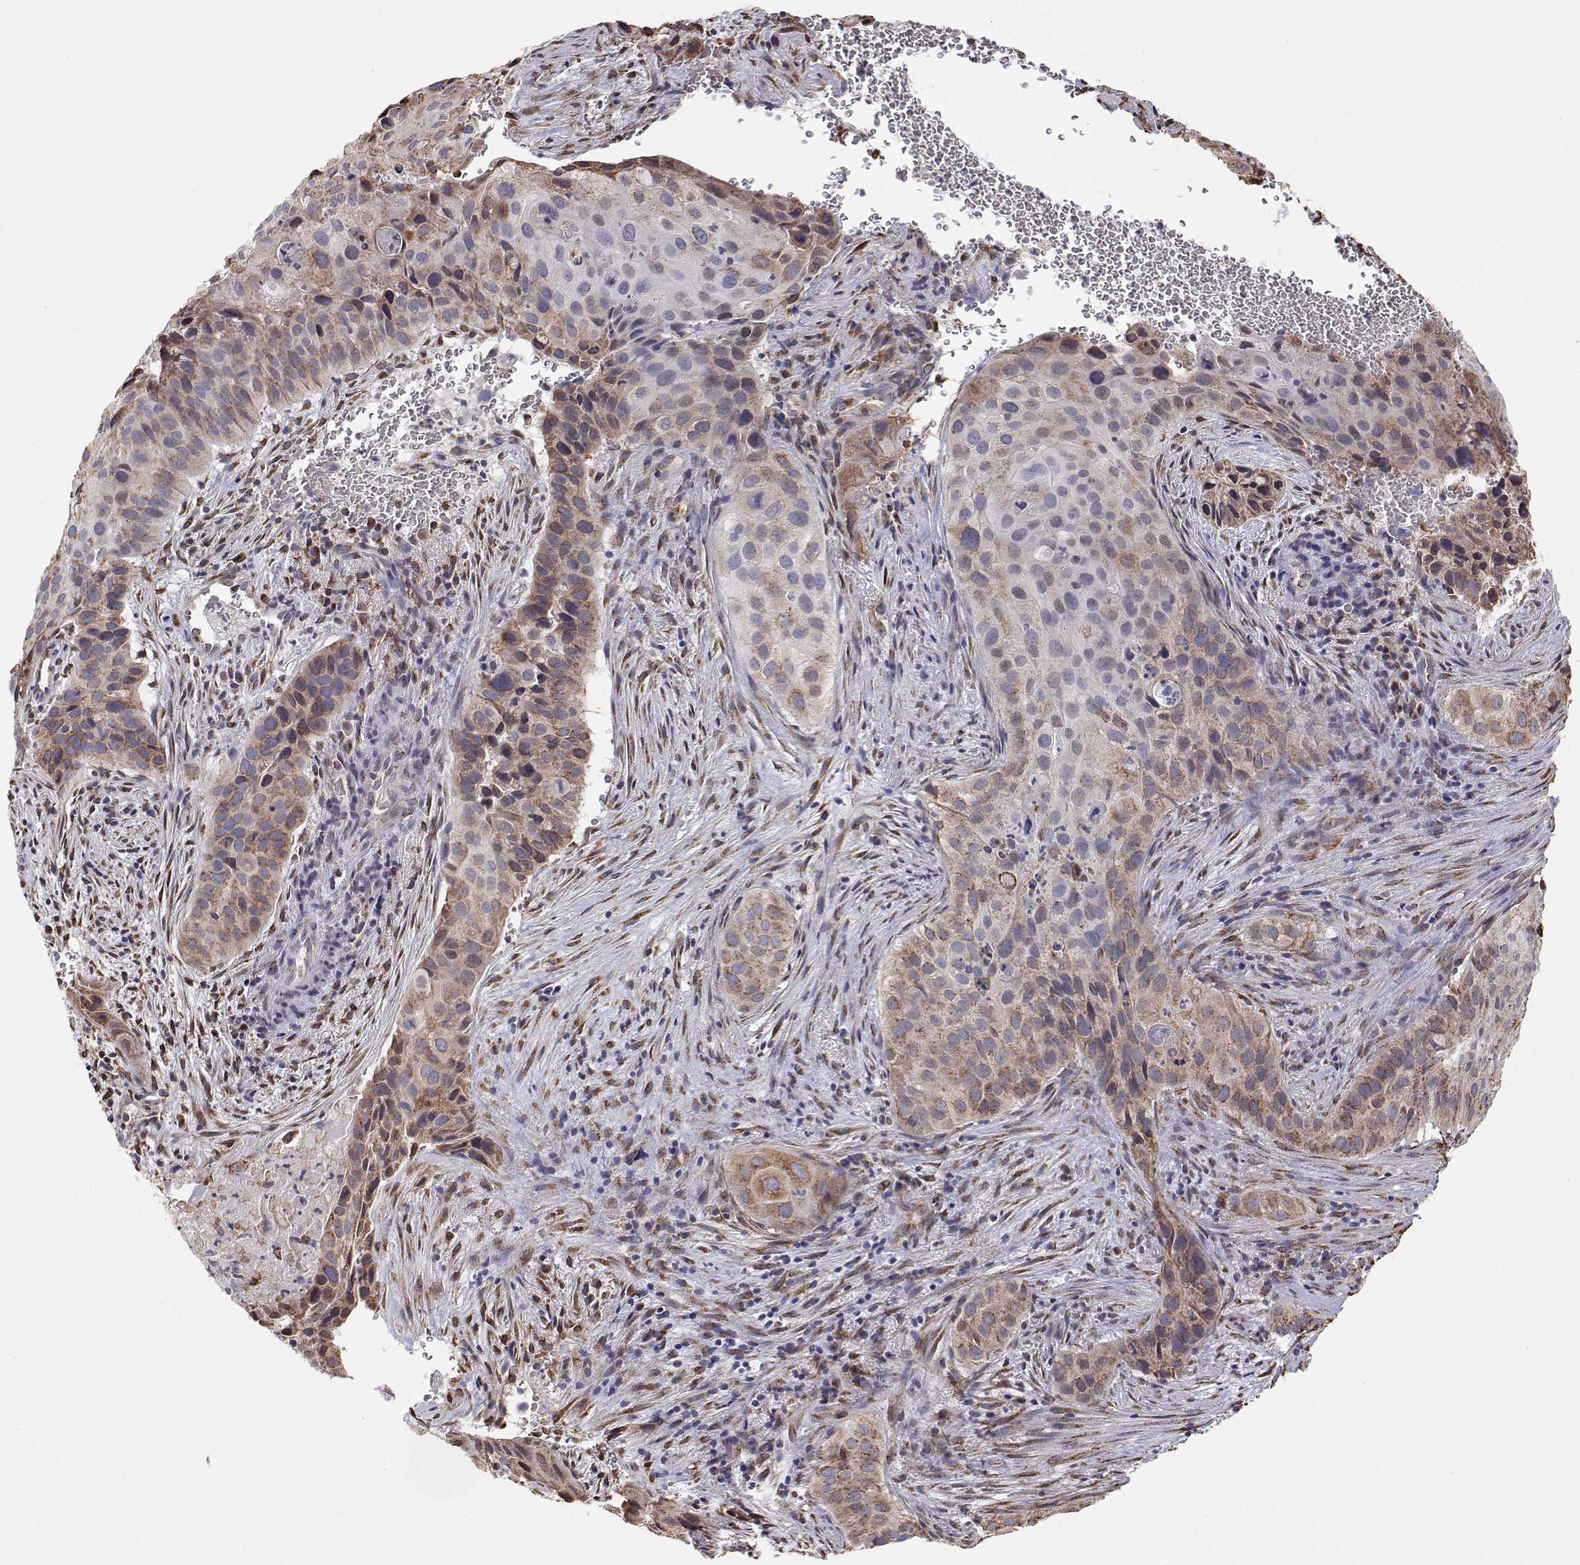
{"staining": {"intensity": "moderate", "quantity": "25%-75%", "location": "cytoplasmic/membranous"}, "tissue": "cervical cancer", "cell_type": "Tumor cells", "image_type": "cancer", "snomed": [{"axis": "morphology", "description": "Squamous cell carcinoma, NOS"}, {"axis": "topography", "description": "Cervix"}], "caption": "A high-resolution micrograph shows immunohistochemistry staining of cervical squamous cell carcinoma, which reveals moderate cytoplasmic/membranous positivity in about 25%-75% of tumor cells.", "gene": "STARD13", "patient": {"sex": "female", "age": 38}}